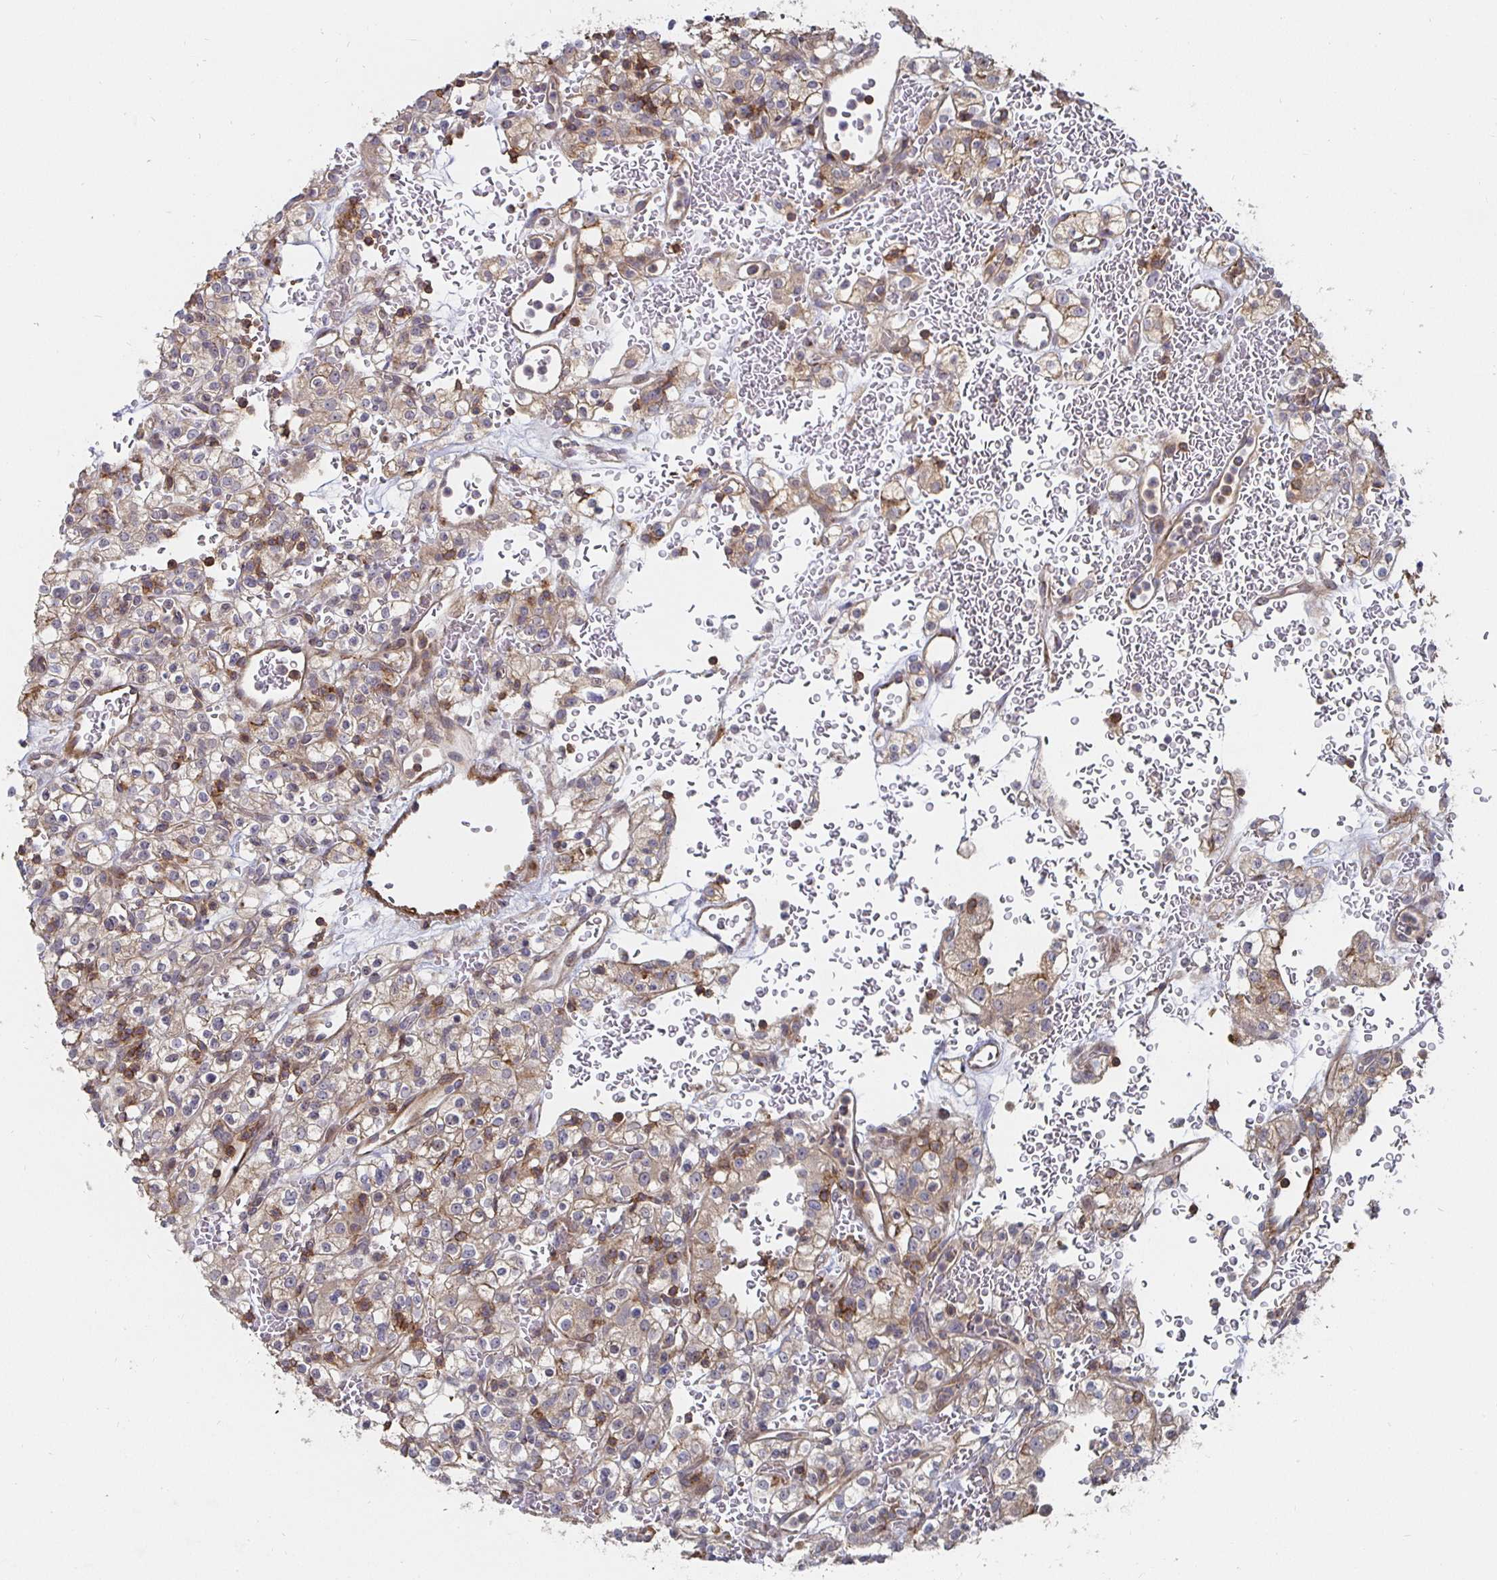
{"staining": {"intensity": "moderate", "quantity": "25%-75%", "location": "cytoplasmic/membranous"}, "tissue": "renal cancer", "cell_type": "Tumor cells", "image_type": "cancer", "snomed": [{"axis": "morphology", "description": "Normal tissue, NOS"}, {"axis": "morphology", "description": "Adenocarcinoma, NOS"}, {"axis": "topography", "description": "Kidney"}], "caption": "High-magnification brightfield microscopy of renal adenocarcinoma stained with DAB (3,3'-diaminobenzidine) (brown) and counterstained with hematoxylin (blue). tumor cells exhibit moderate cytoplasmic/membranous positivity is identified in about25%-75% of cells.", "gene": "GJA4", "patient": {"sex": "female", "age": 72}}